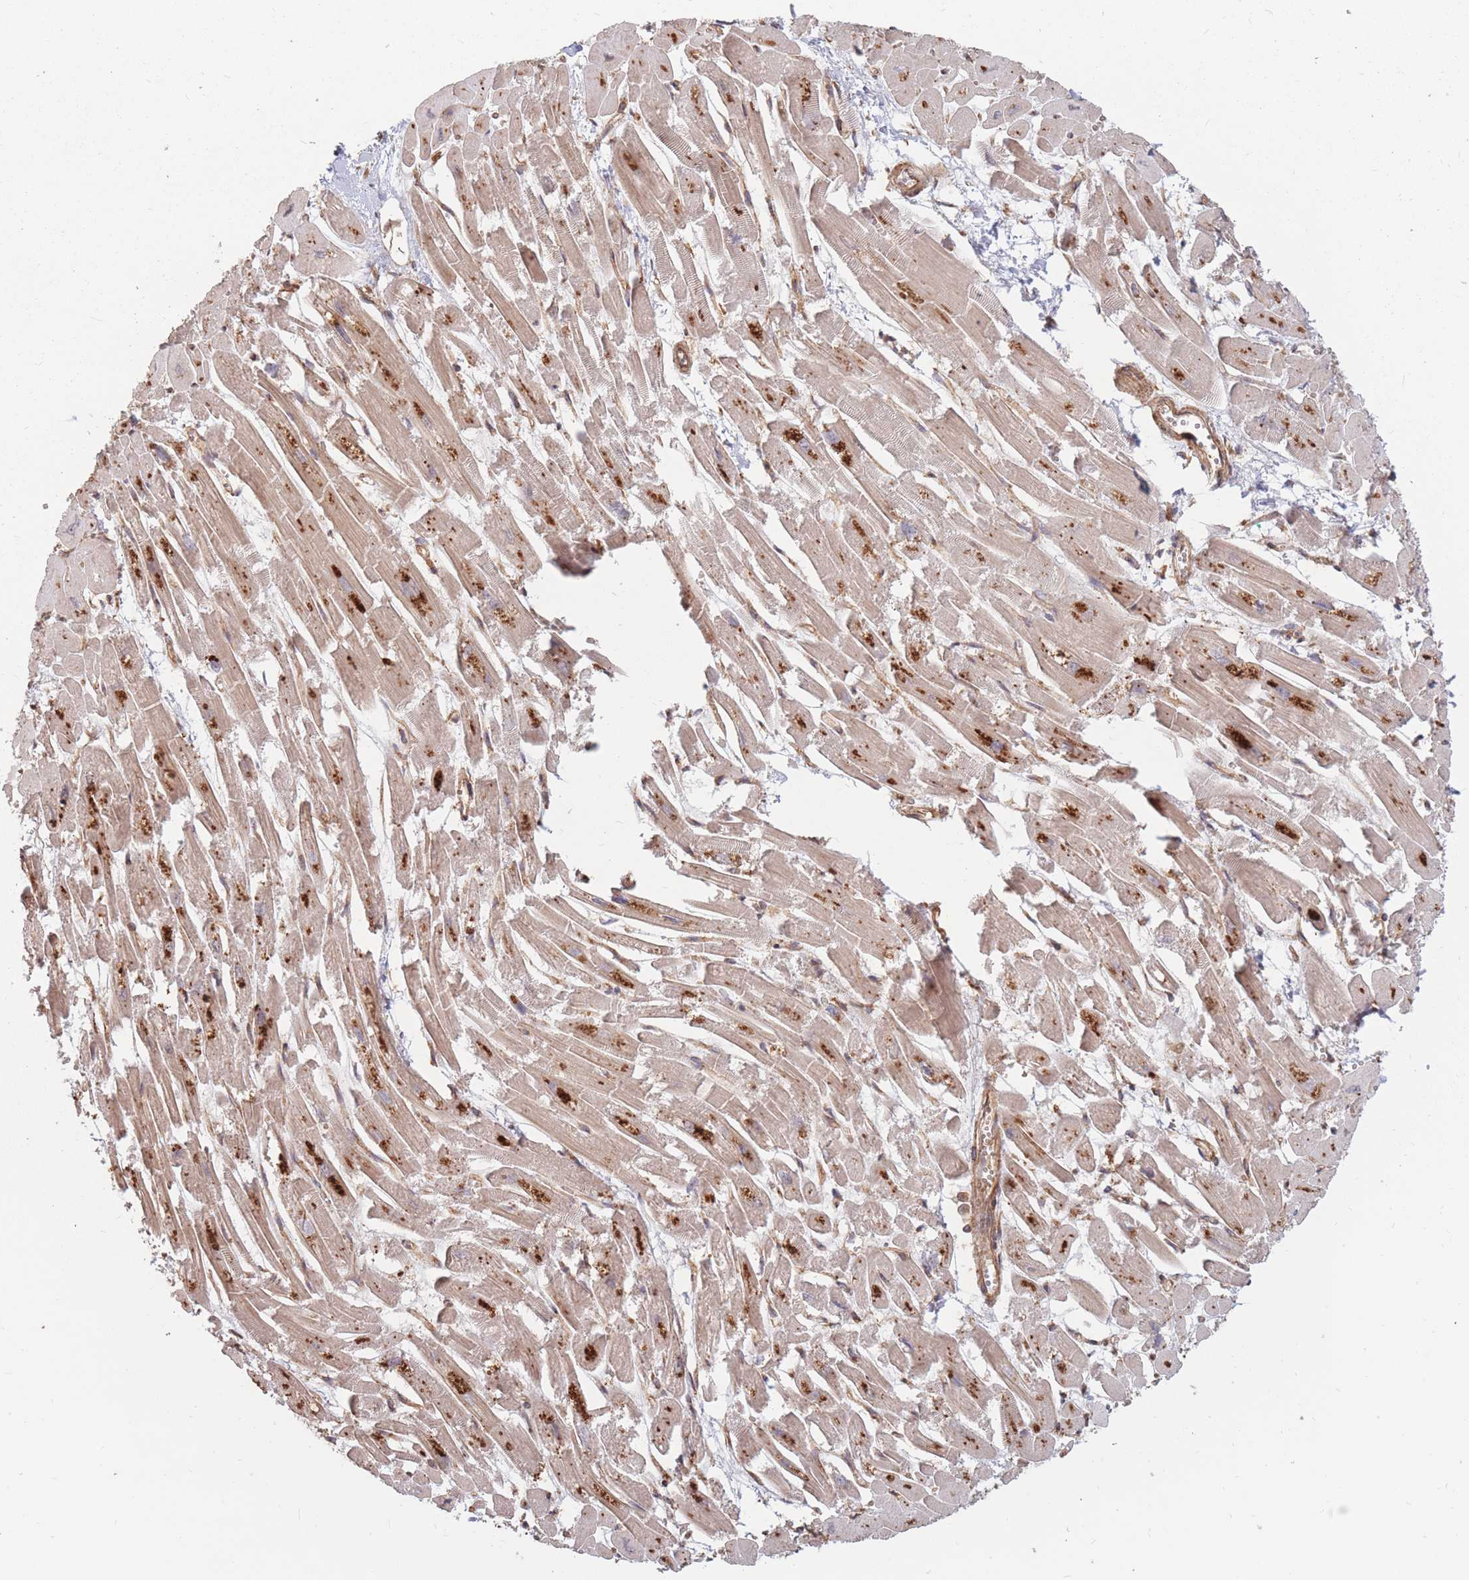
{"staining": {"intensity": "strong", "quantity": ">75%", "location": "cytoplasmic/membranous"}, "tissue": "heart muscle", "cell_type": "Cardiomyocytes", "image_type": "normal", "snomed": [{"axis": "morphology", "description": "Normal tissue, NOS"}, {"axis": "topography", "description": "Heart"}], "caption": "An IHC photomicrograph of unremarkable tissue is shown. Protein staining in brown shows strong cytoplasmic/membranous positivity in heart muscle within cardiomyocytes. (brown staining indicates protein expression, while blue staining denotes nuclei).", "gene": "RASSF2", "patient": {"sex": "male", "age": 54}}